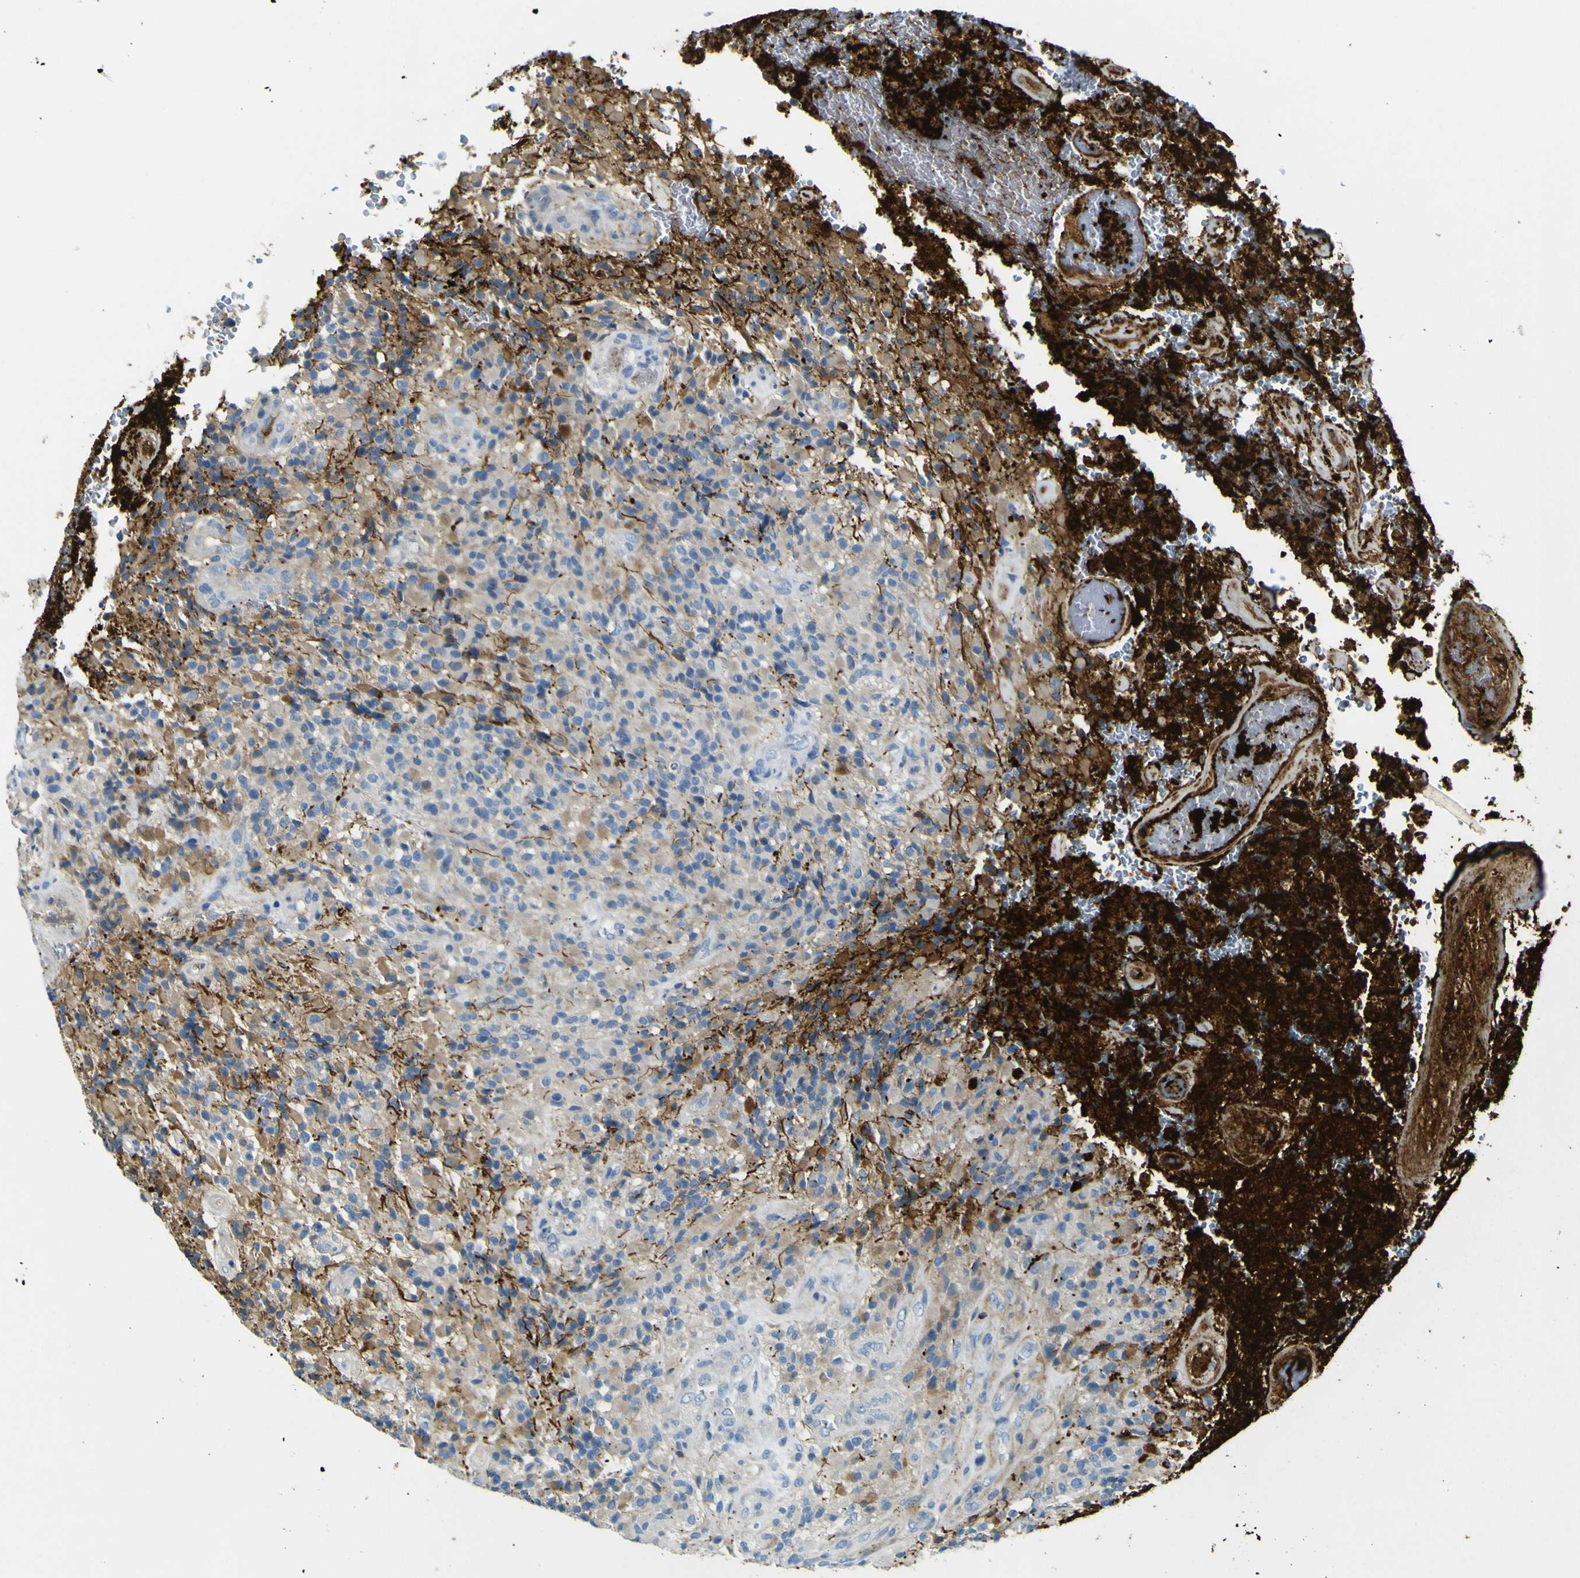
{"staining": {"intensity": "moderate", "quantity": "25%-75%", "location": "cytoplasmic/membranous"}, "tissue": "glioma", "cell_type": "Tumor cells", "image_type": "cancer", "snomed": [{"axis": "morphology", "description": "Glioma, malignant, High grade"}, {"axis": "topography", "description": "Brain"}], "caption": "Malignant glioma (high-grade) stained with DAB (3,3'-diaminobenzidine) immunohistochemistry reveals medium levels of moderate cytoplasmic/membranous staining in about 25%-75% of tumor cells.", "gene": "SORCS1", "patient": {"sex": "male", "age": 71}}